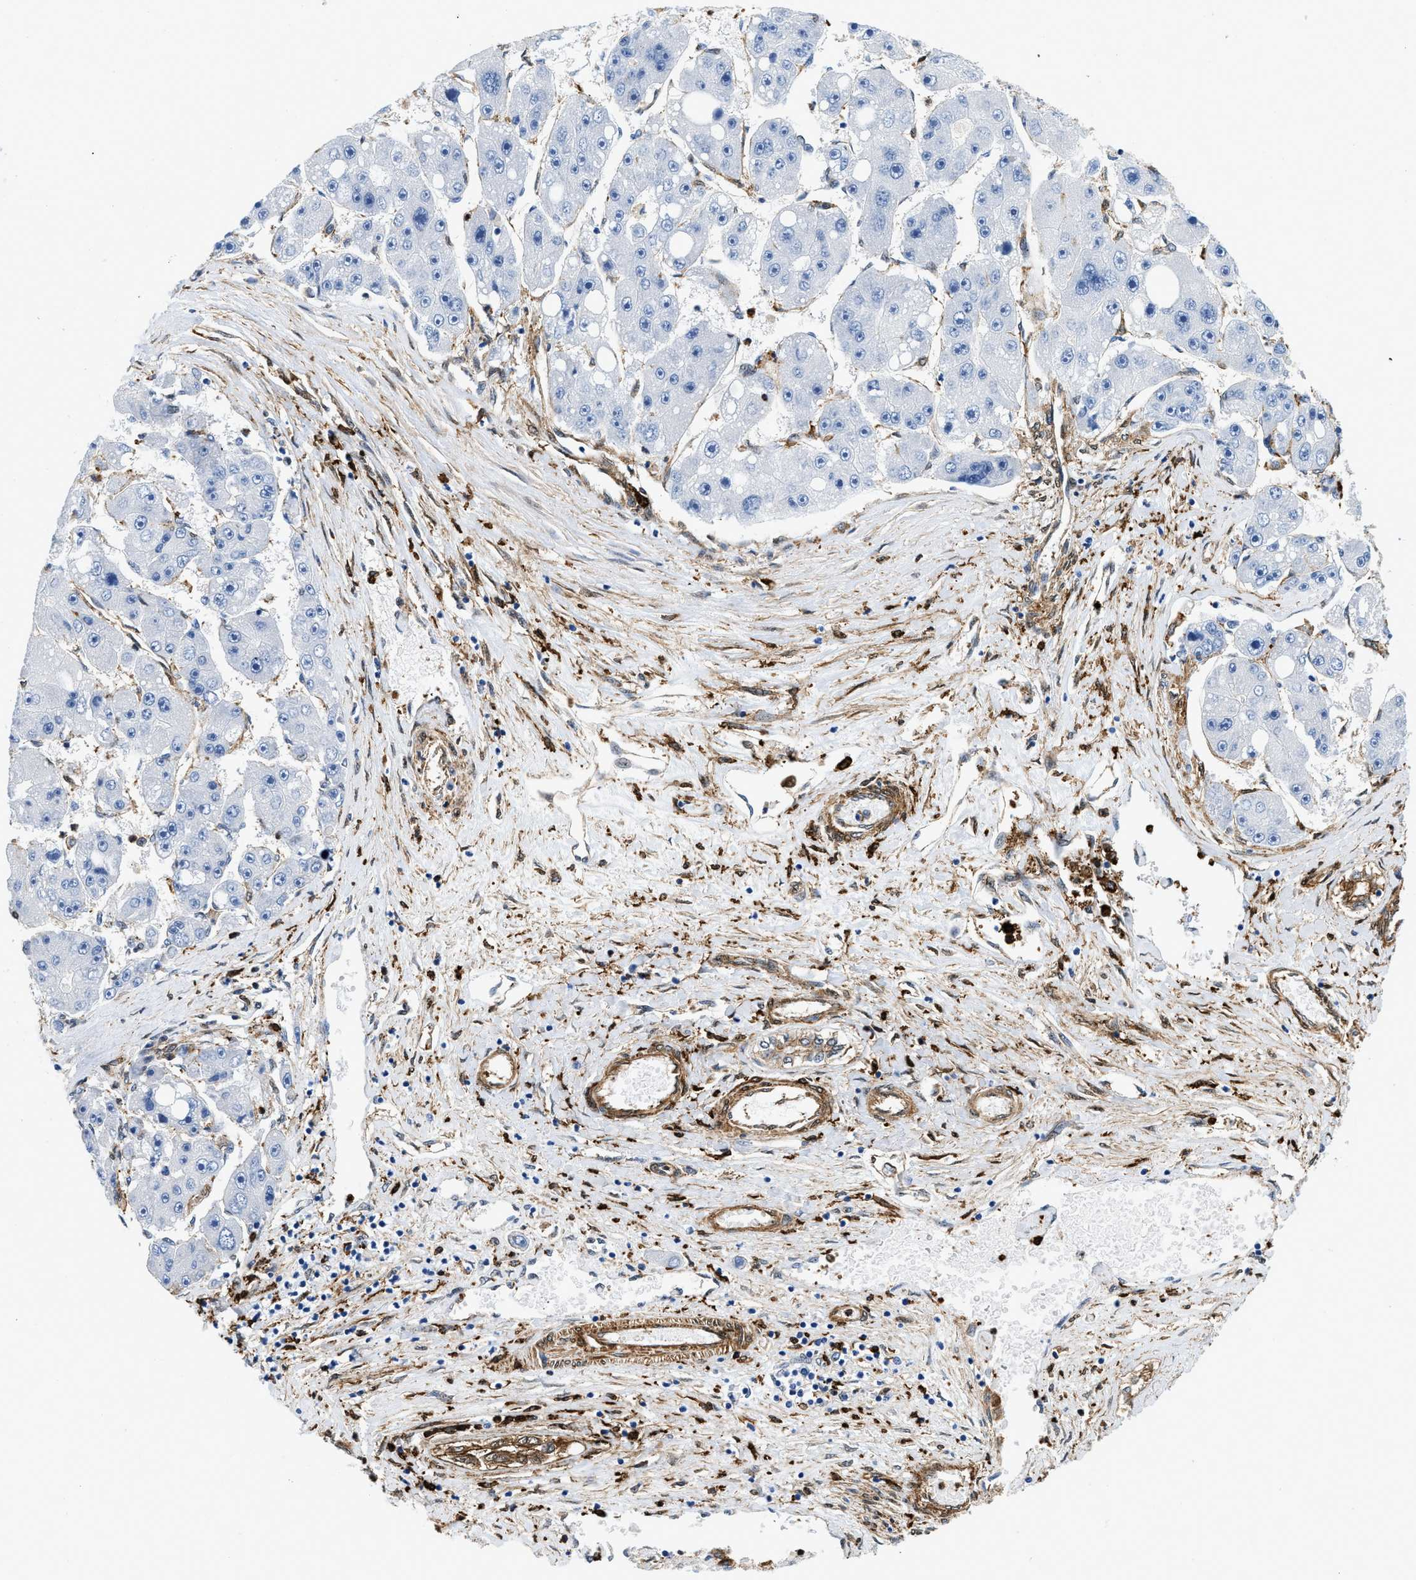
{"staining": {"intensity": "negative", "quantity": "none", "location": "none"}, "tissue": "liver cancer", "cell_type": "Tumor cells", "image_type": "cancer", "snomed": [{"axis": "morphology", "description": "Carcinoma, Hepatocellular, NOS"}, {"axis": "topography", "description": "Liver"}], "caption": "Micrograph shows no protein staining in tumor cells of hepatocellular carcinoma (liver) tissue. Nuclei are stained in blue.", "gene": "GSN", "patient": {"sex": "female", "age": 61}}